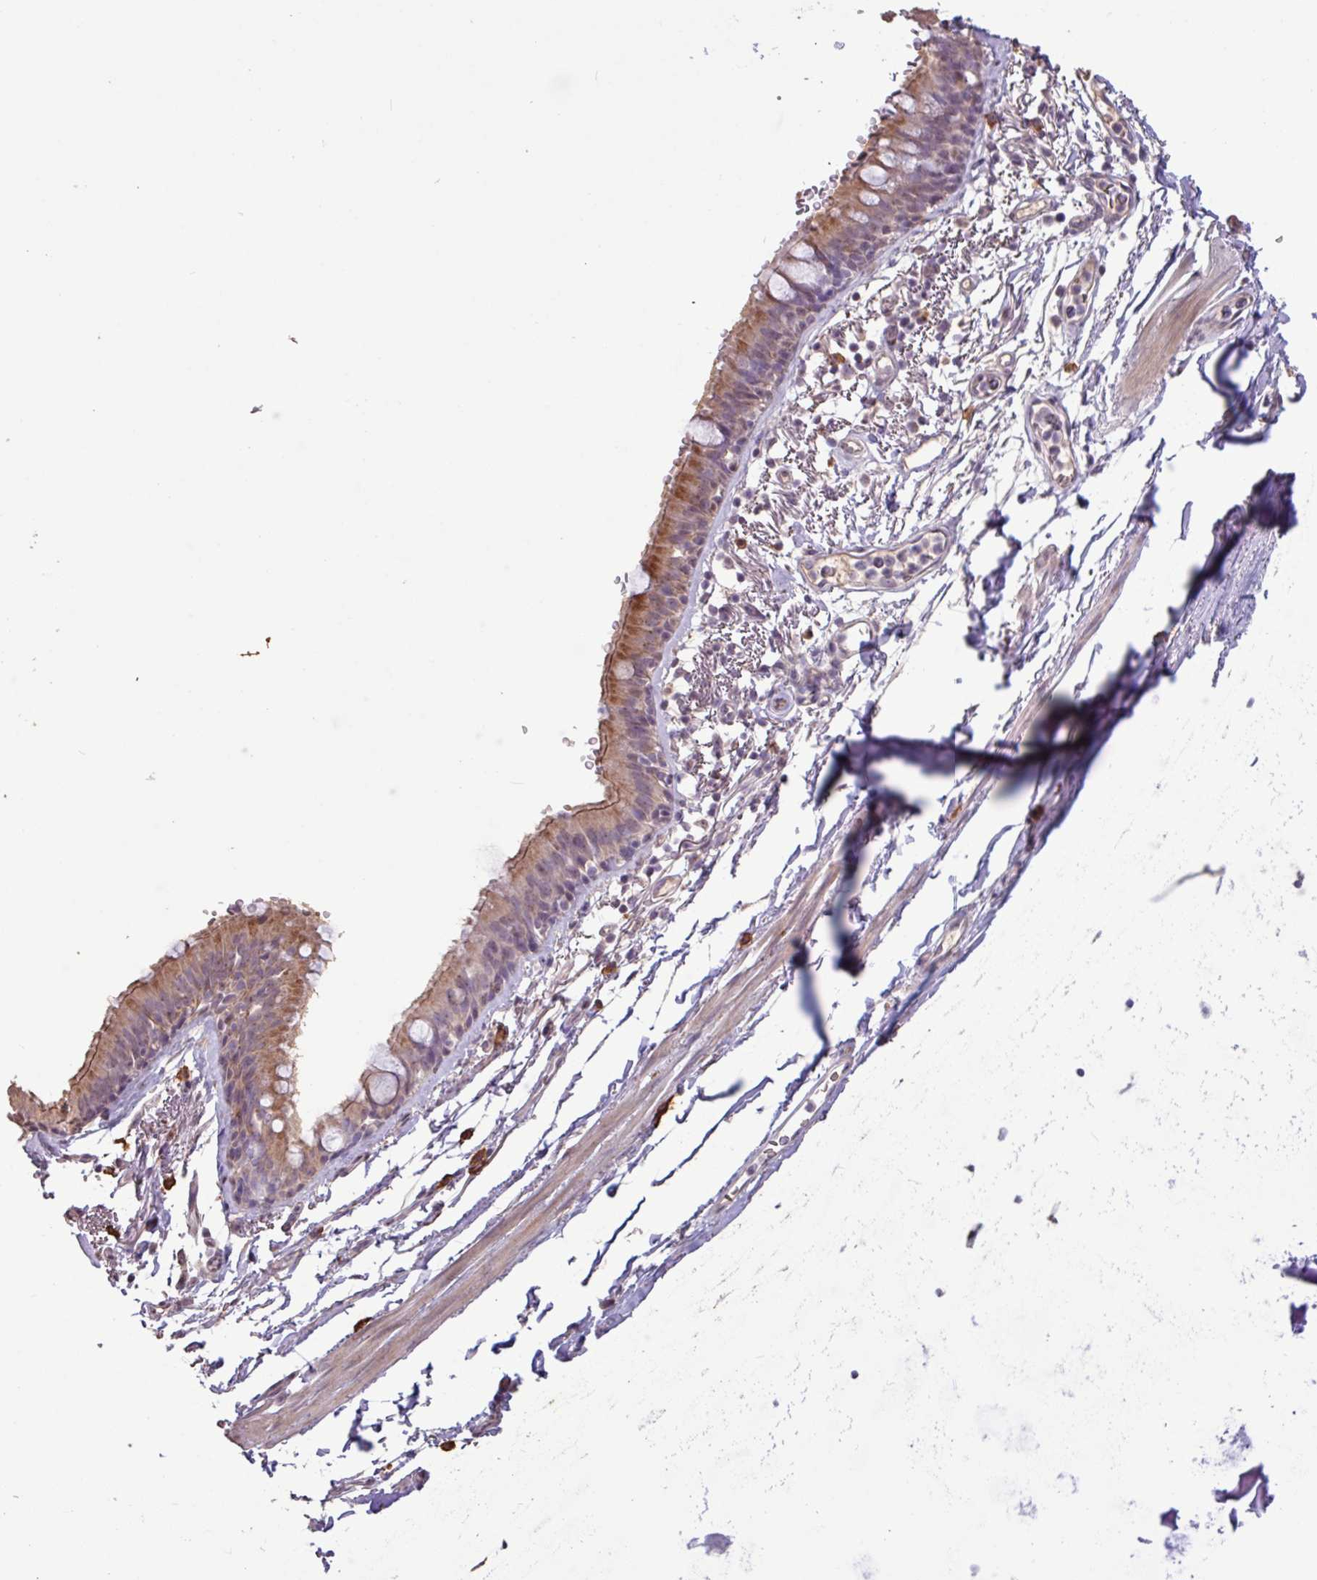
{"staining": {"intensity": "moderate", "quantity": "25%-75%", "location": "cytoplasmic/membranous"}, "tissue": "bronchus", "cell_type": "Respiratory epithelial cells", "image_type": "normal", "snomed": [{"axis": "morphology", "description": "Normal tissue, NOS"}, {"axis": "topography", "description": "Bronchus"}], "caption": "Immunohistochemistry (IHC) (DAB) staining of normal bronchus demonstrates moderate cytoplasmic/membranous protein staining in approximately 25%-75% of respiratory epithelial cells.", "gene": "L3MBTL3", "patient": {"sex": "male", "age": 67}}